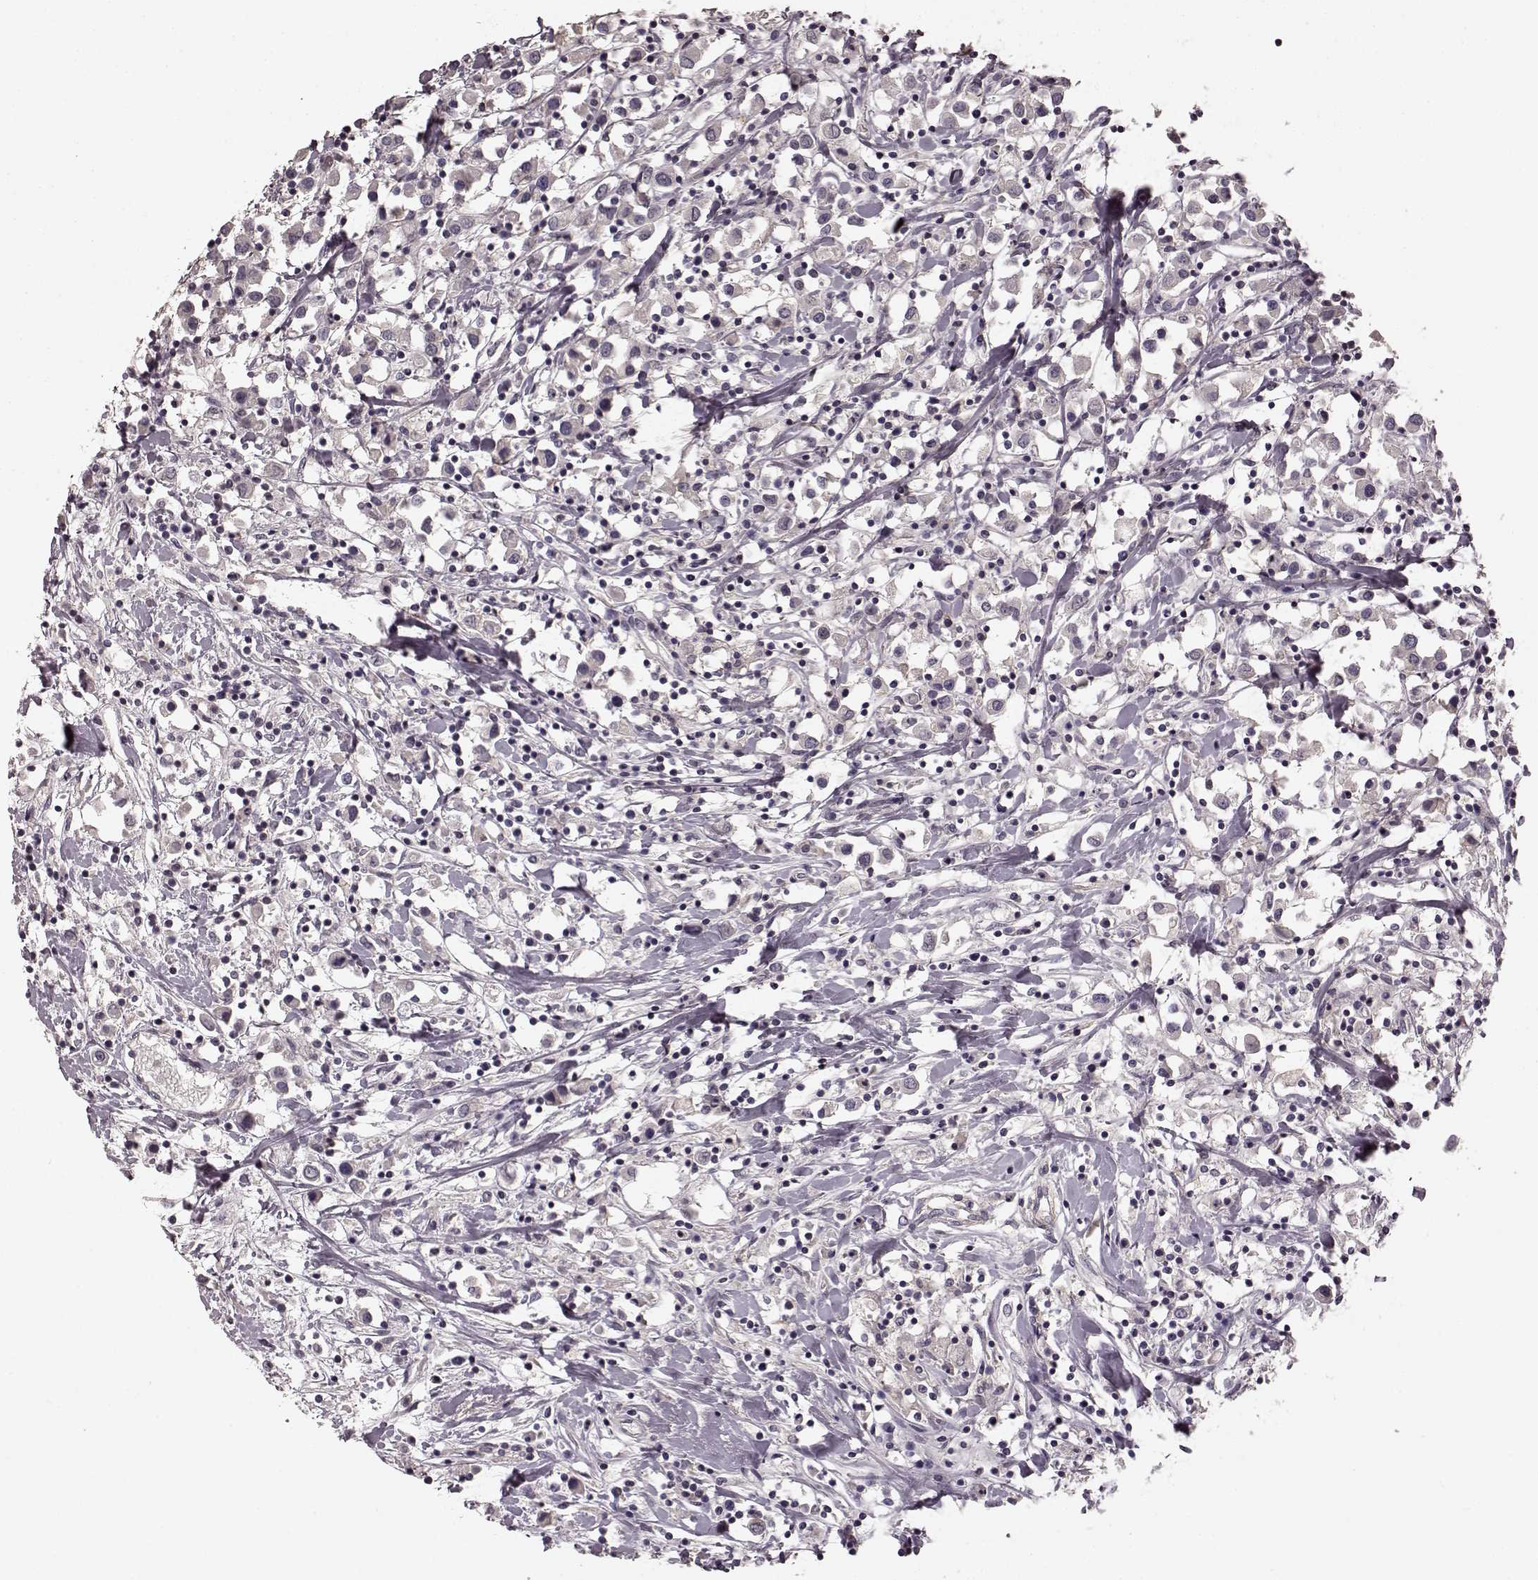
{"staining": {"intensity": "negative", "quantity": "none", "location": "none"}, "tissue": "breast cancer", "cell_type": "Tumor cells", "image_type": "cancer", "snomed": [{"axis": "morphology", "description": "Duct carcinoma"}, {"axis": "topography", "description": "Breast"}], "caption": "The image reveals no staining of tumor cells in invasive ductal carcinoma (breast).", "gene": "PRKCE", "patient": {"sex": "female", "age": 61}}